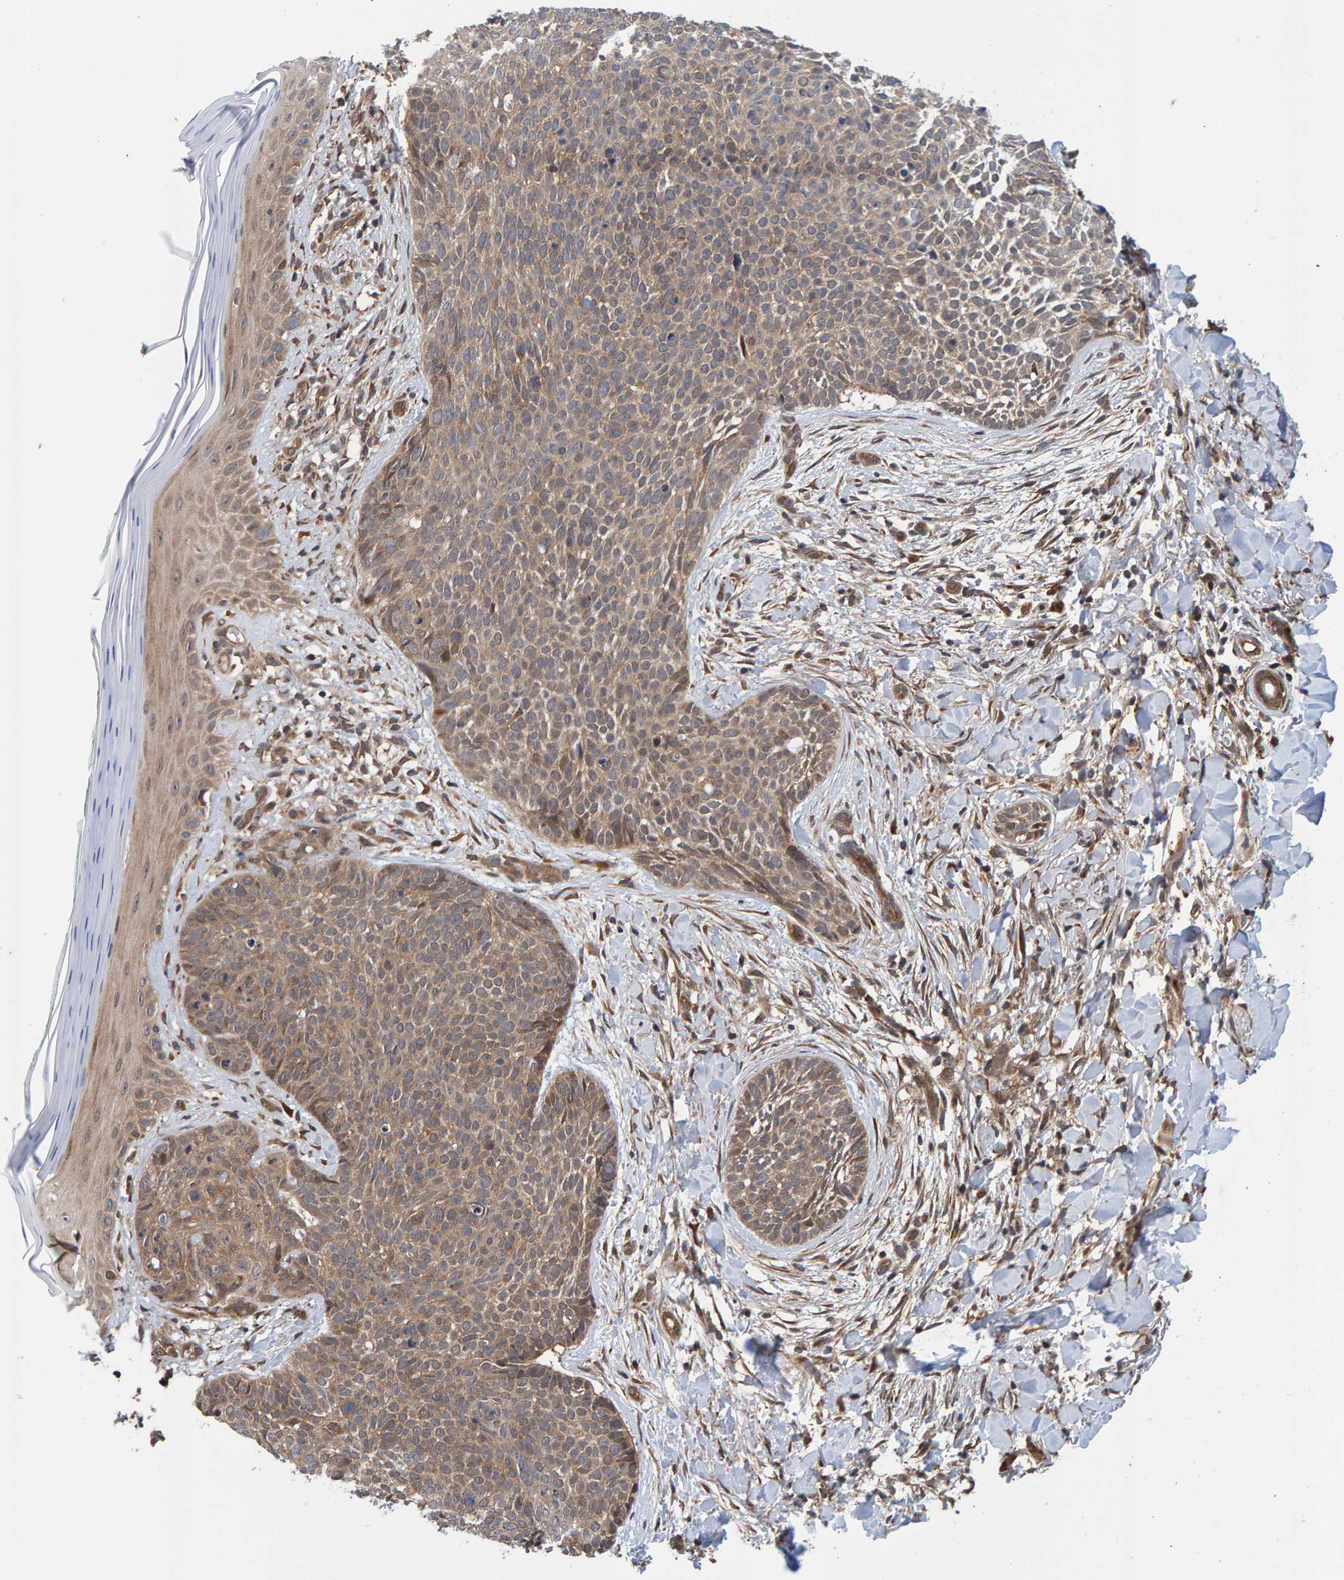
{"staining": {"intensity": "moderate", "quantity": ">75%", "location": "cytoplasmic/membranous"}, "tissue": "skin cancer", "cell_type": "Tumor cells", "image_type": "cancer", "snomed": [{"axis": "morphology", "description": "Normal tissue, NOS"}, {"axis": "morphology", "description": "Basal cell carcinoma"}, {"axis": "topography", "description": "Skin"}], "caption": "Human skin basal cell carcinoma stained for a protein (brown) shows moderate cytoplasmic/membranous positive positivity in approximately >75% of tumor cells.", "gene": "SCRN2", "patient": {"sex": "male", "age": 67}}